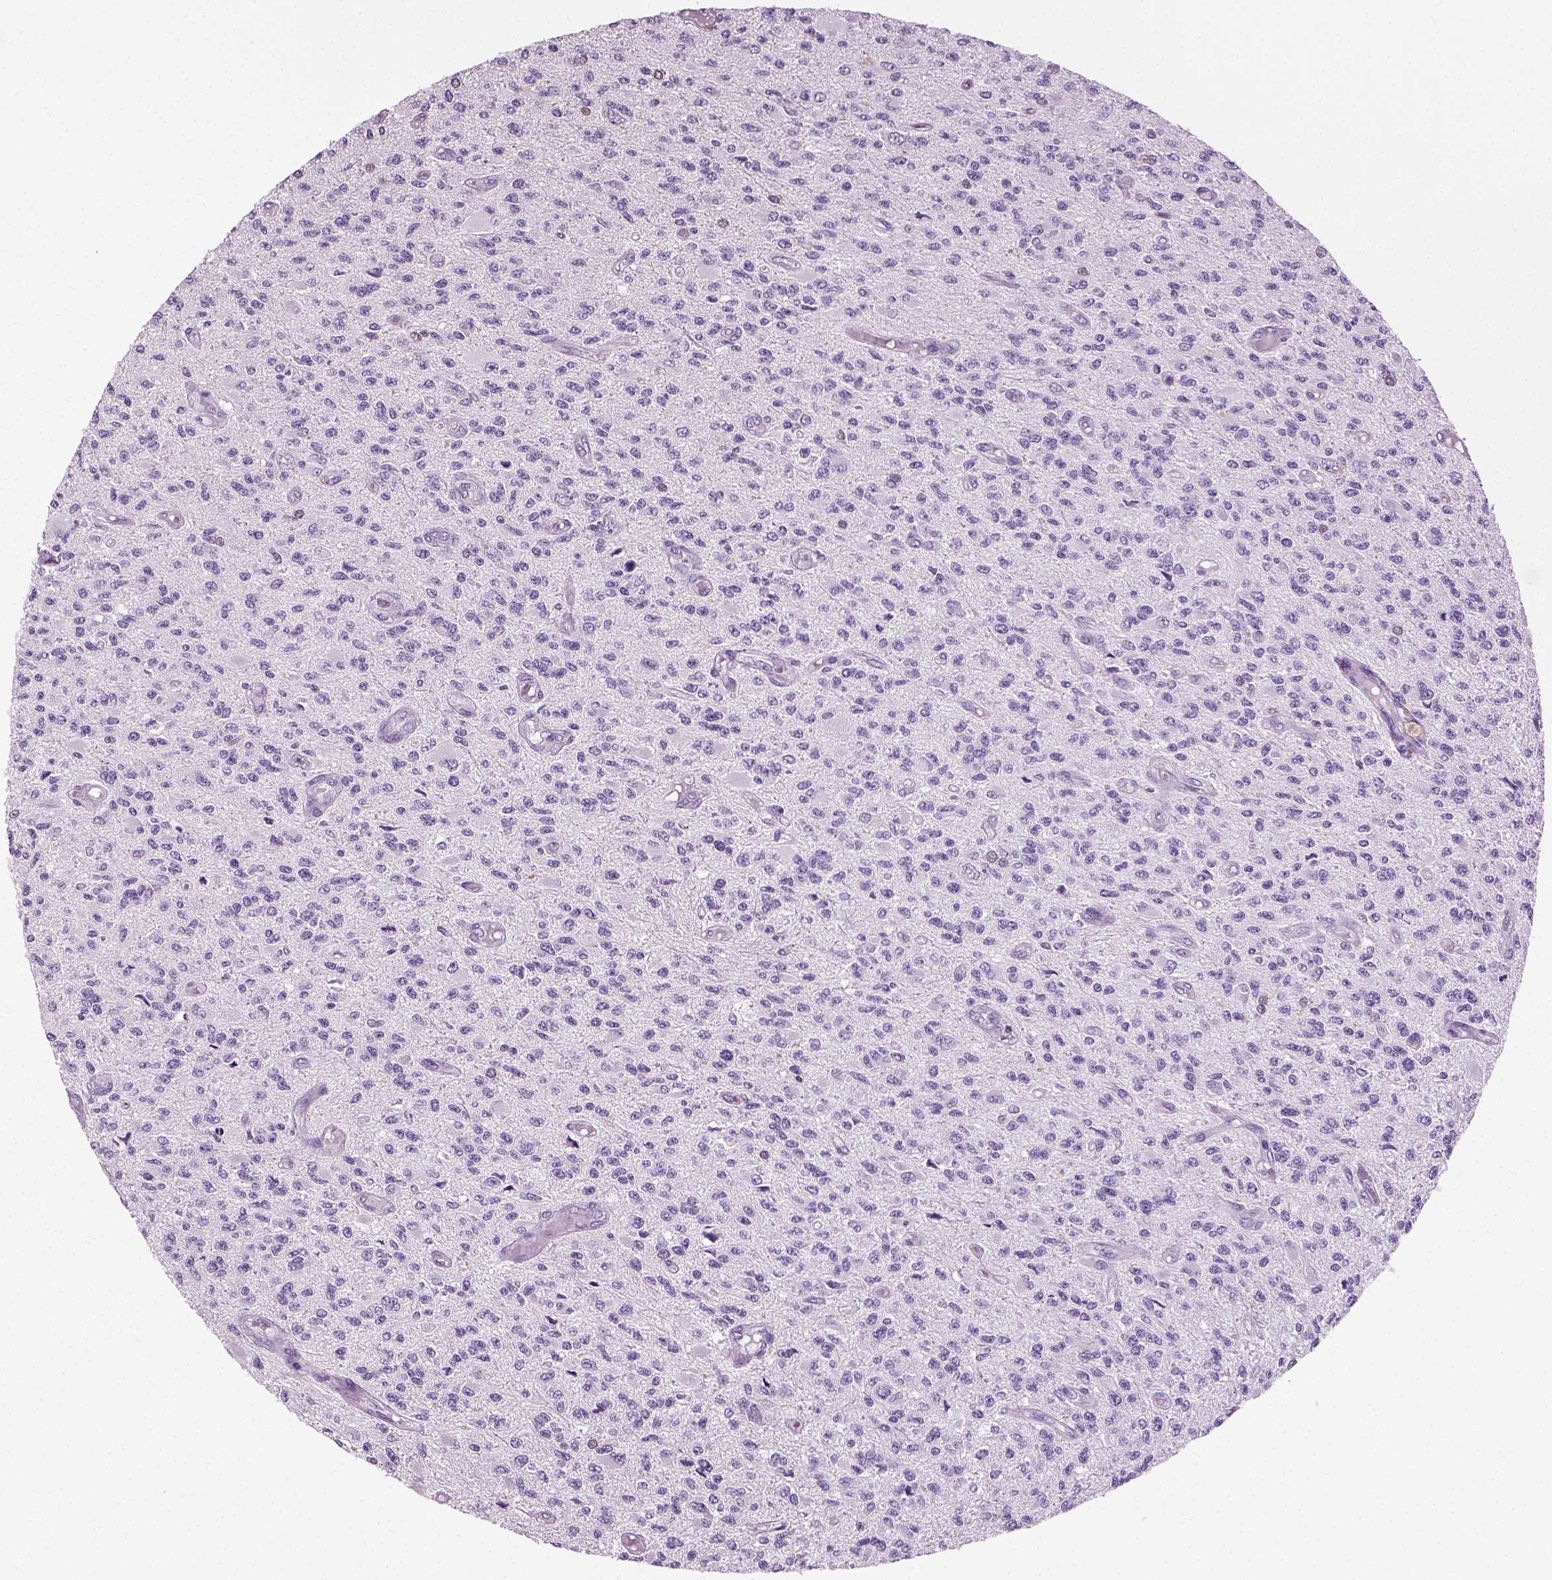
{"staining": {"intensity": "negative", "quantity": "none", "location": "none"}, "tissue": "glioma", "cell_type": "Tumor cells", "image_type": "cancer", "snomed": [{"axis": "morphology", "description": "Glioma, malignant, High grade"}, {"axis": "topography", "description": "Brain"}], "caption": "Malignant high-grade glioma stained for a protein using immunohistochemistry reveals no staining tumor cells.", "gene": "SPATA31E1", "patient": {"sex": "female", "age": 63}}